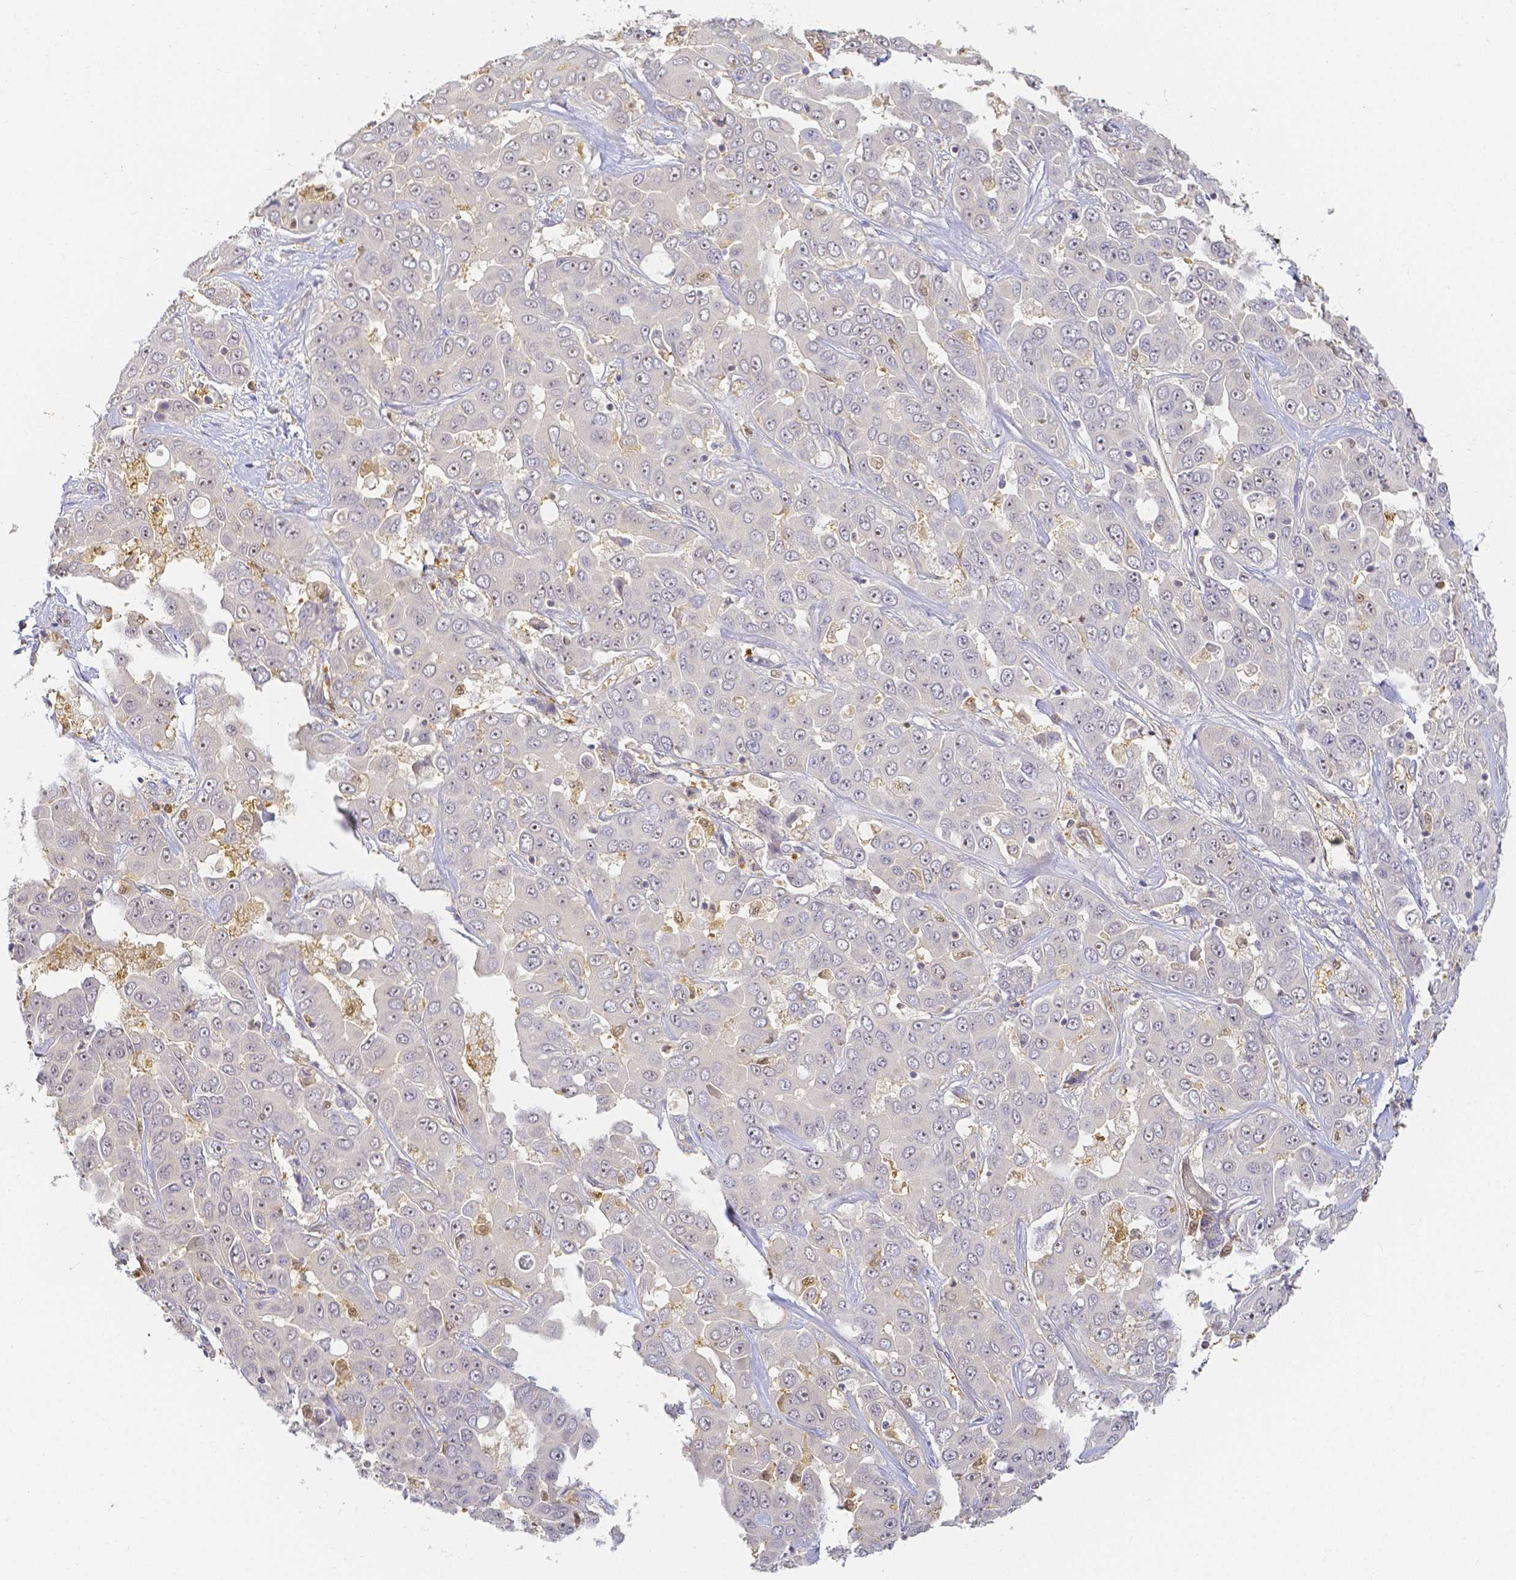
{"staining": {"intensity": "moderate", "quantity": "<25%", "location": "nuclear"}, "tissue": "liver cancer", "cell_type": "Tumor cells", "image_type": "cancer", "snomed": [{"axis": "morphology", "description": "Cholangiocarcinoma"}, {"axis": "topography", "description": "Liver"}], "caption": "Protein staining demonstrates moderate nuclear positivity in about <25% of tumor cells in liver cancer.", "gene": "KCNH1", "patient": {"sex": "female", "age": 52}}